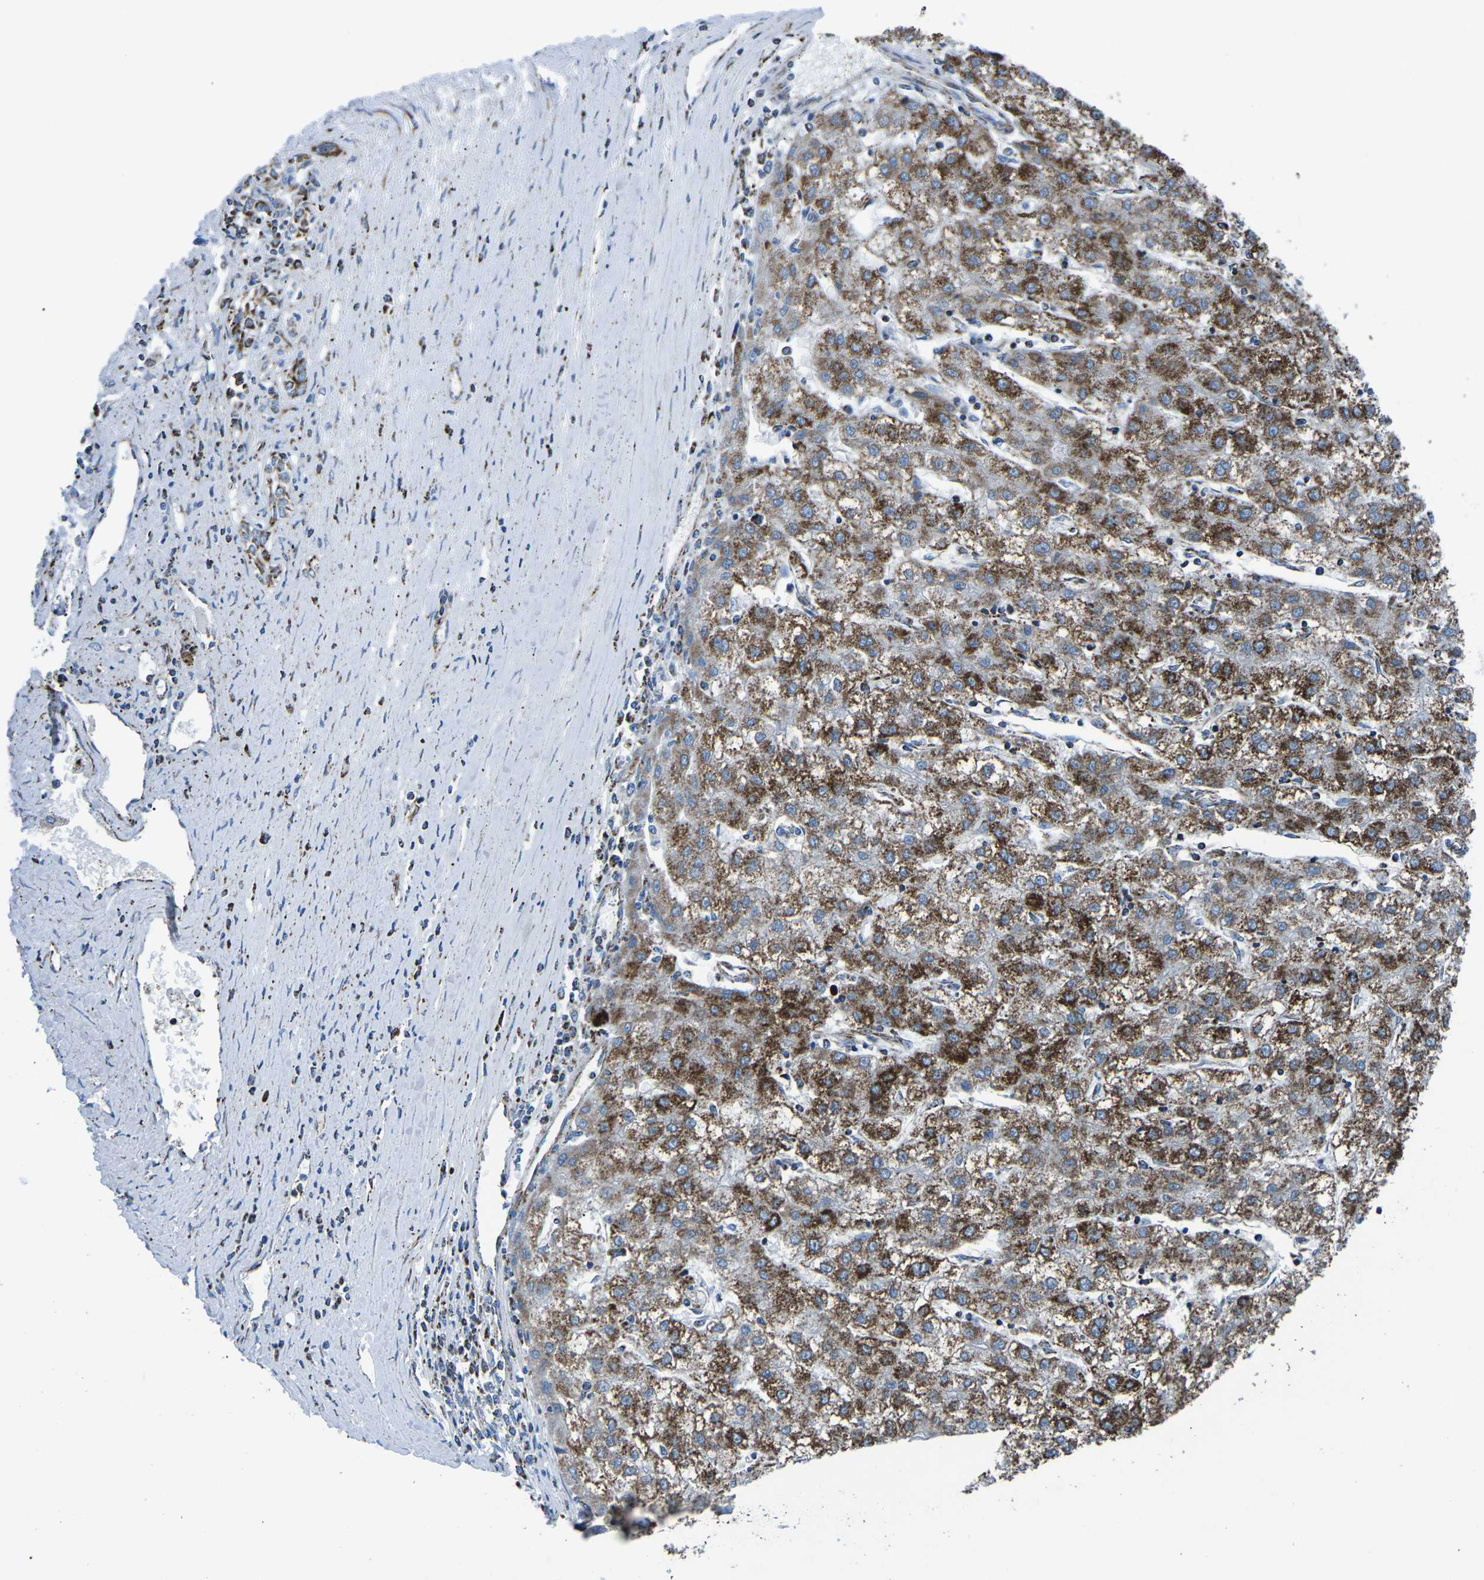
{"staining": {"intensity": "strong", "quantity": ">75%", "location": "cytoplasmic/membranous"}, "tissue": "liver cancer", "cell_type": "Tumor cells", "image_type": "cancer", "snomed": [{"axis": "morphology", "description": "Carcinoma, Hepatocellular, NOS"}, {"axis": "topography", "description": "Liver"}], "caption": "IHC of human liver cancer (hepatocellular carcinoma) shows high levels of strong cytoplasmic/membranous staining in about >75% of tumor cells. The staining was performed using DAB to visualize the protein expression in brown, while the nuclei were stained in blue with hematoxylin (Magnification: 20x).", "gene": "MT-CO2", "patient": {"sex": "male", "age": 72}}